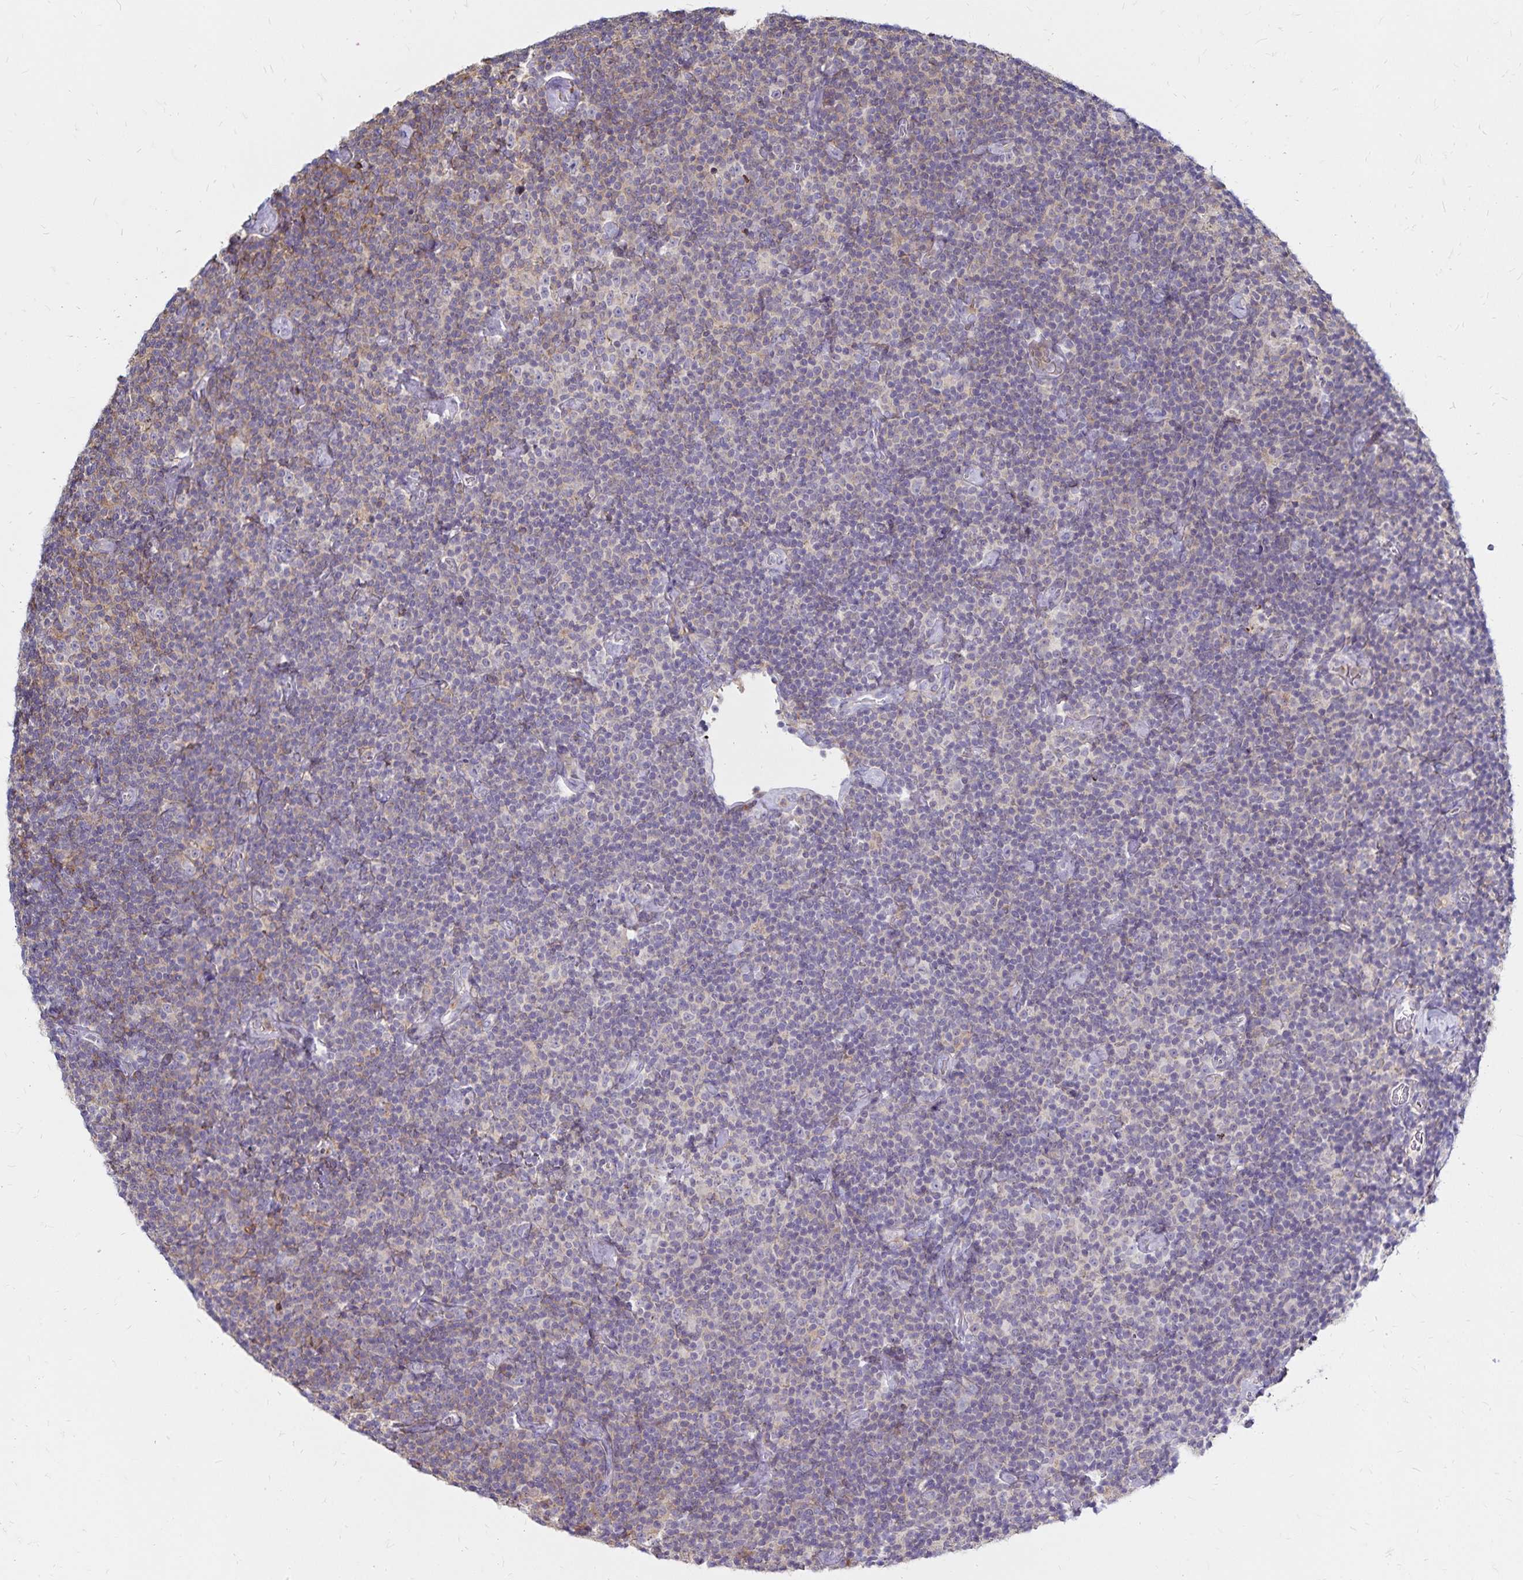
{"staining": {"intensity": "weak", "quantity": "25%-75%", "location": "cytoplasmic/membranous"}, "tissue": "lymphoma", "cell_type": "Tumor cells", "image_type": "cancer", "snomed": [{"axis": "morphology", "description": "Malignant lymphoma, non-Hodgkin's type, Low grade"}, {"axis": "topography", "description": "Lymph node"}], "caption": "Immunohistochemical staining of human lymphoma demonstrates low levels of weak cytoplasmic/membranous protein expression in about 25%-75% of tumor cells.", "gene": "NAGPA", "patient": {"sex": "male", "age": 81}}